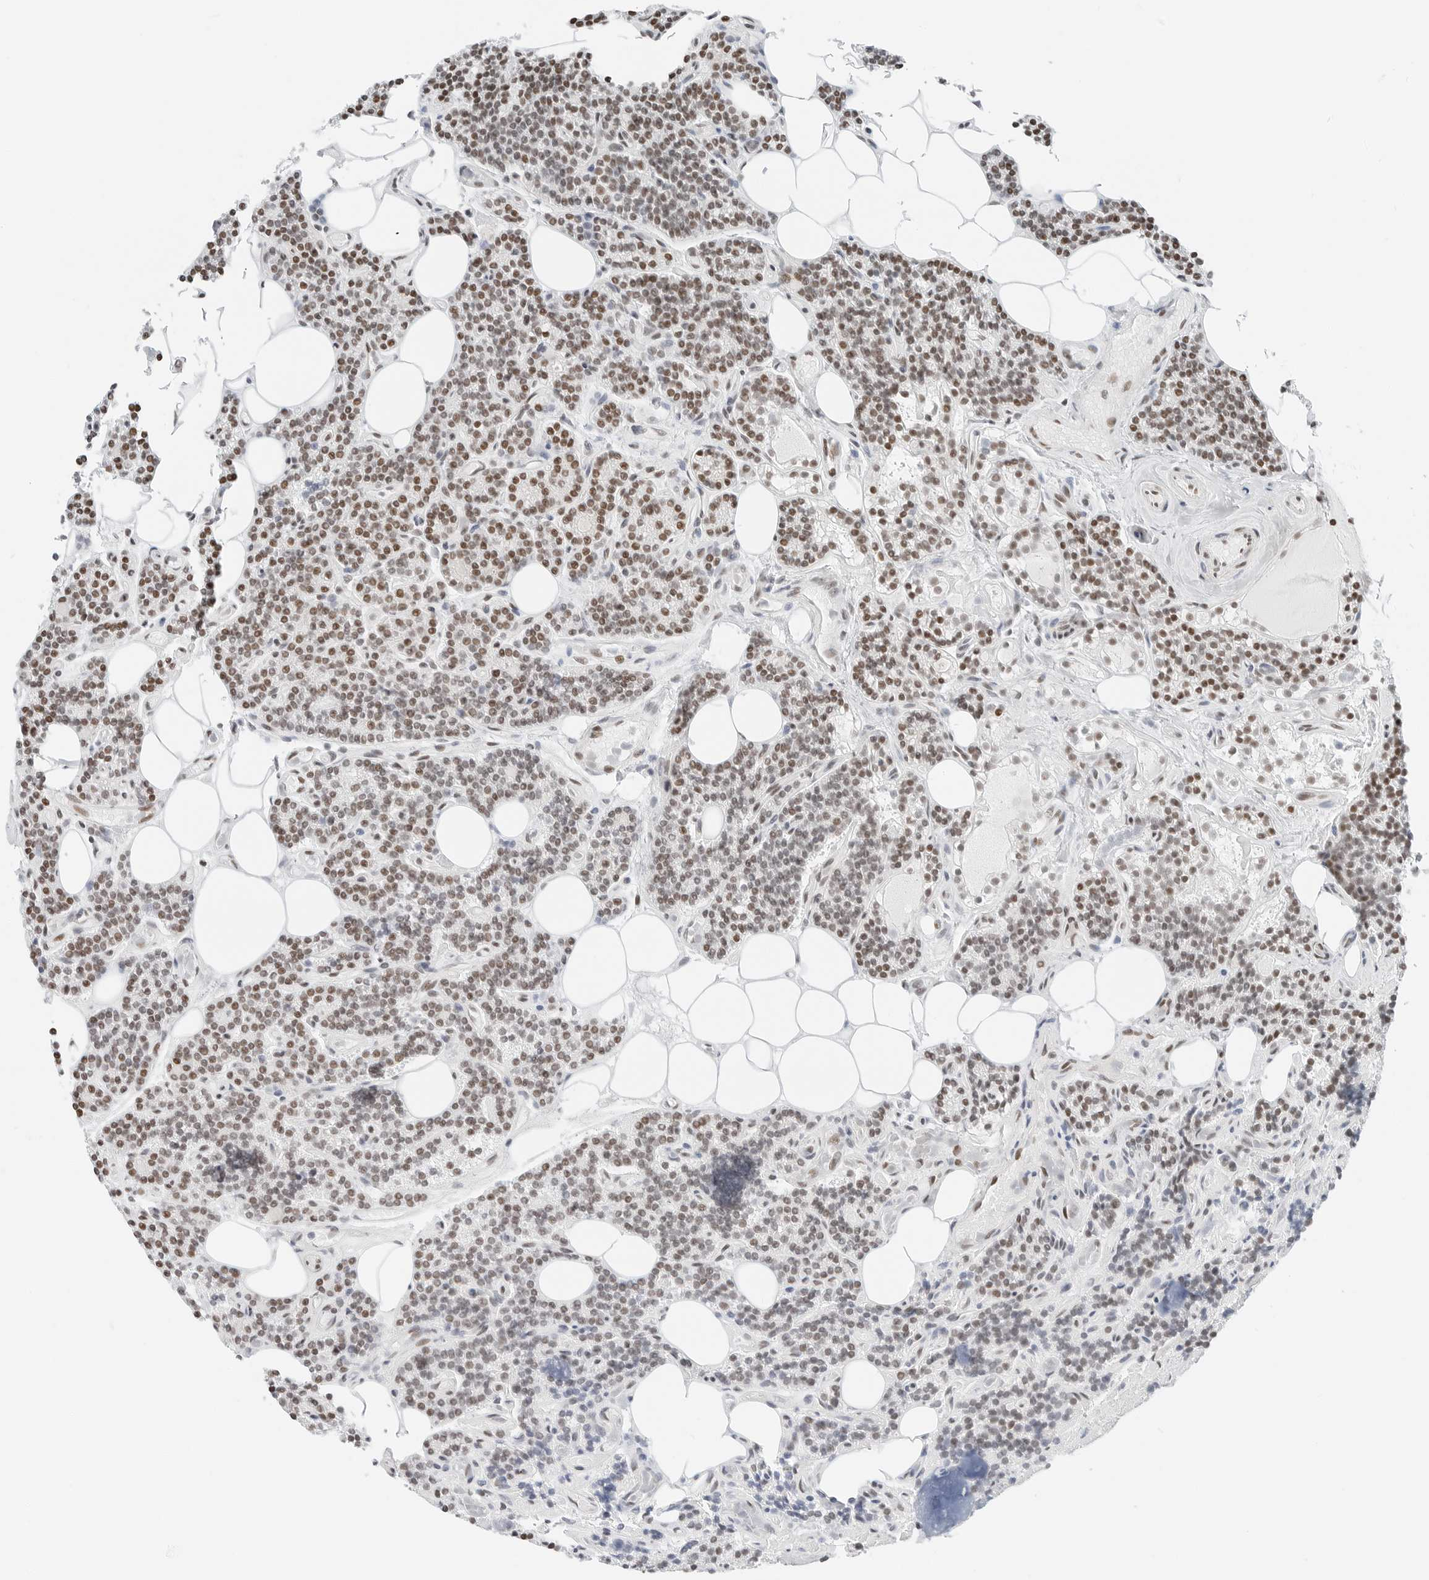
{"staining": {"intensity": "moderate", "quantity": ">75%", "location": "nuclear"}, "tissue": "parathyroid gland", "cell_type": "Glandular cells", "image_type": "normal", "snomed": [{"axis": "morphology", "description": "Normal tissue, NOS"}, {"axis": "topography", "description": "Parathyroid gland"}], "caption": "Immunohistochemistry (IHC) micrograph of unremarkable parathyroid gland stained for a protein (brown), which reveals medium levels of moderate nuclear expression in about >75% of glandular cells.", "gene": "CRTC2", "patient": {"sex": "female", "age": 43}}